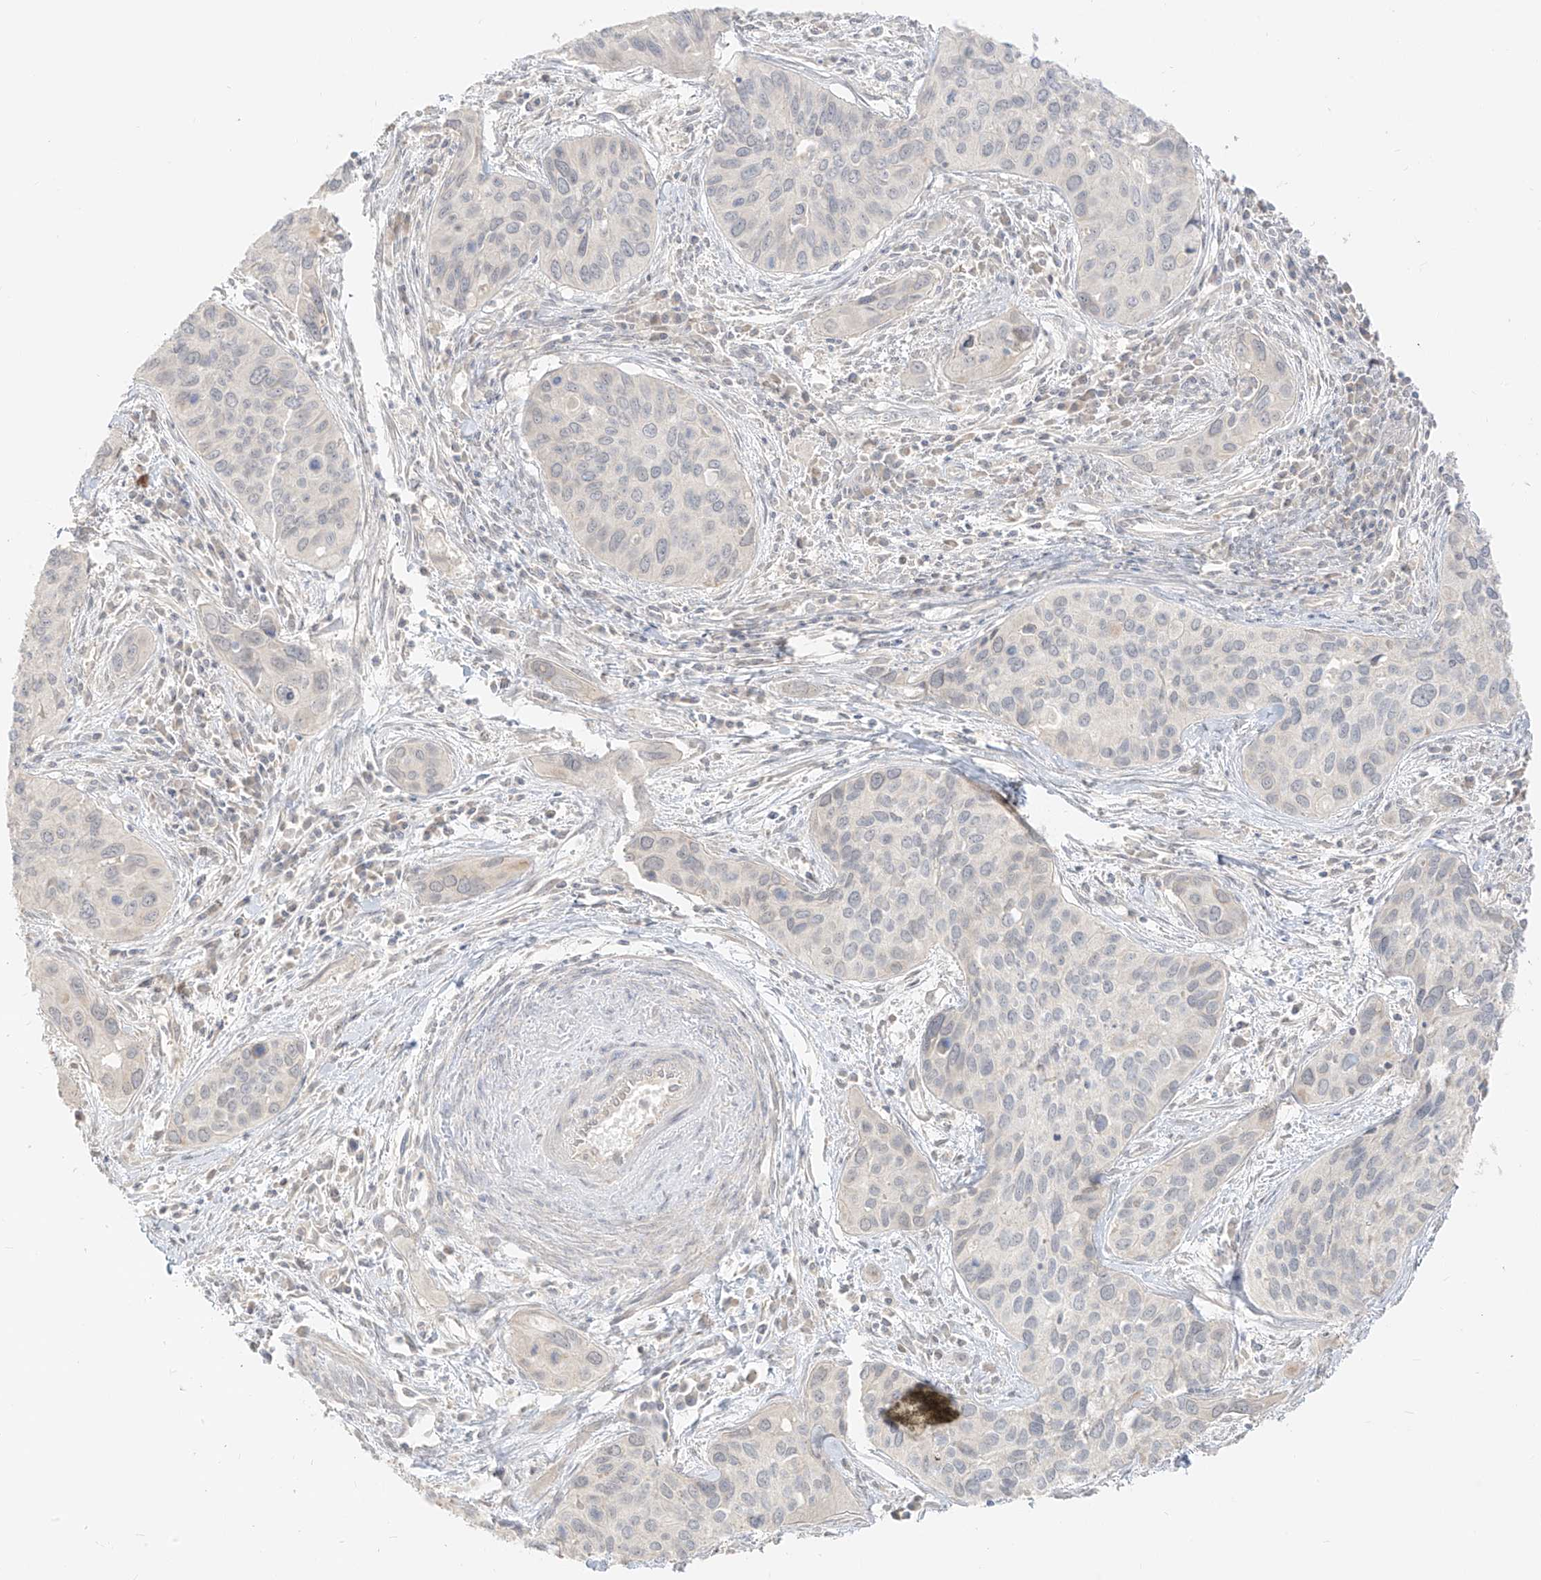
{"staining": {"intensity": "negative", "quantity": "none", "location": "none"}, "tissue": "cervical cancer", "cell_type": "Tumor cells", "image_type": "cancer", "snomed": [{"axis": "morphology", "description": "Squamous cell carcinoma, NOS"}, {"axis": "topography", "description": "Cervix"}], "caption": "Histopathology image shows no significant protein positivity in tumor cells of squamous cell carcinoma (cervical). (Immunohistochemistry, brightfield microscopy, high magnification).", "gene": "LIPT1", "patient": {"sex": "female", "age": 55}}